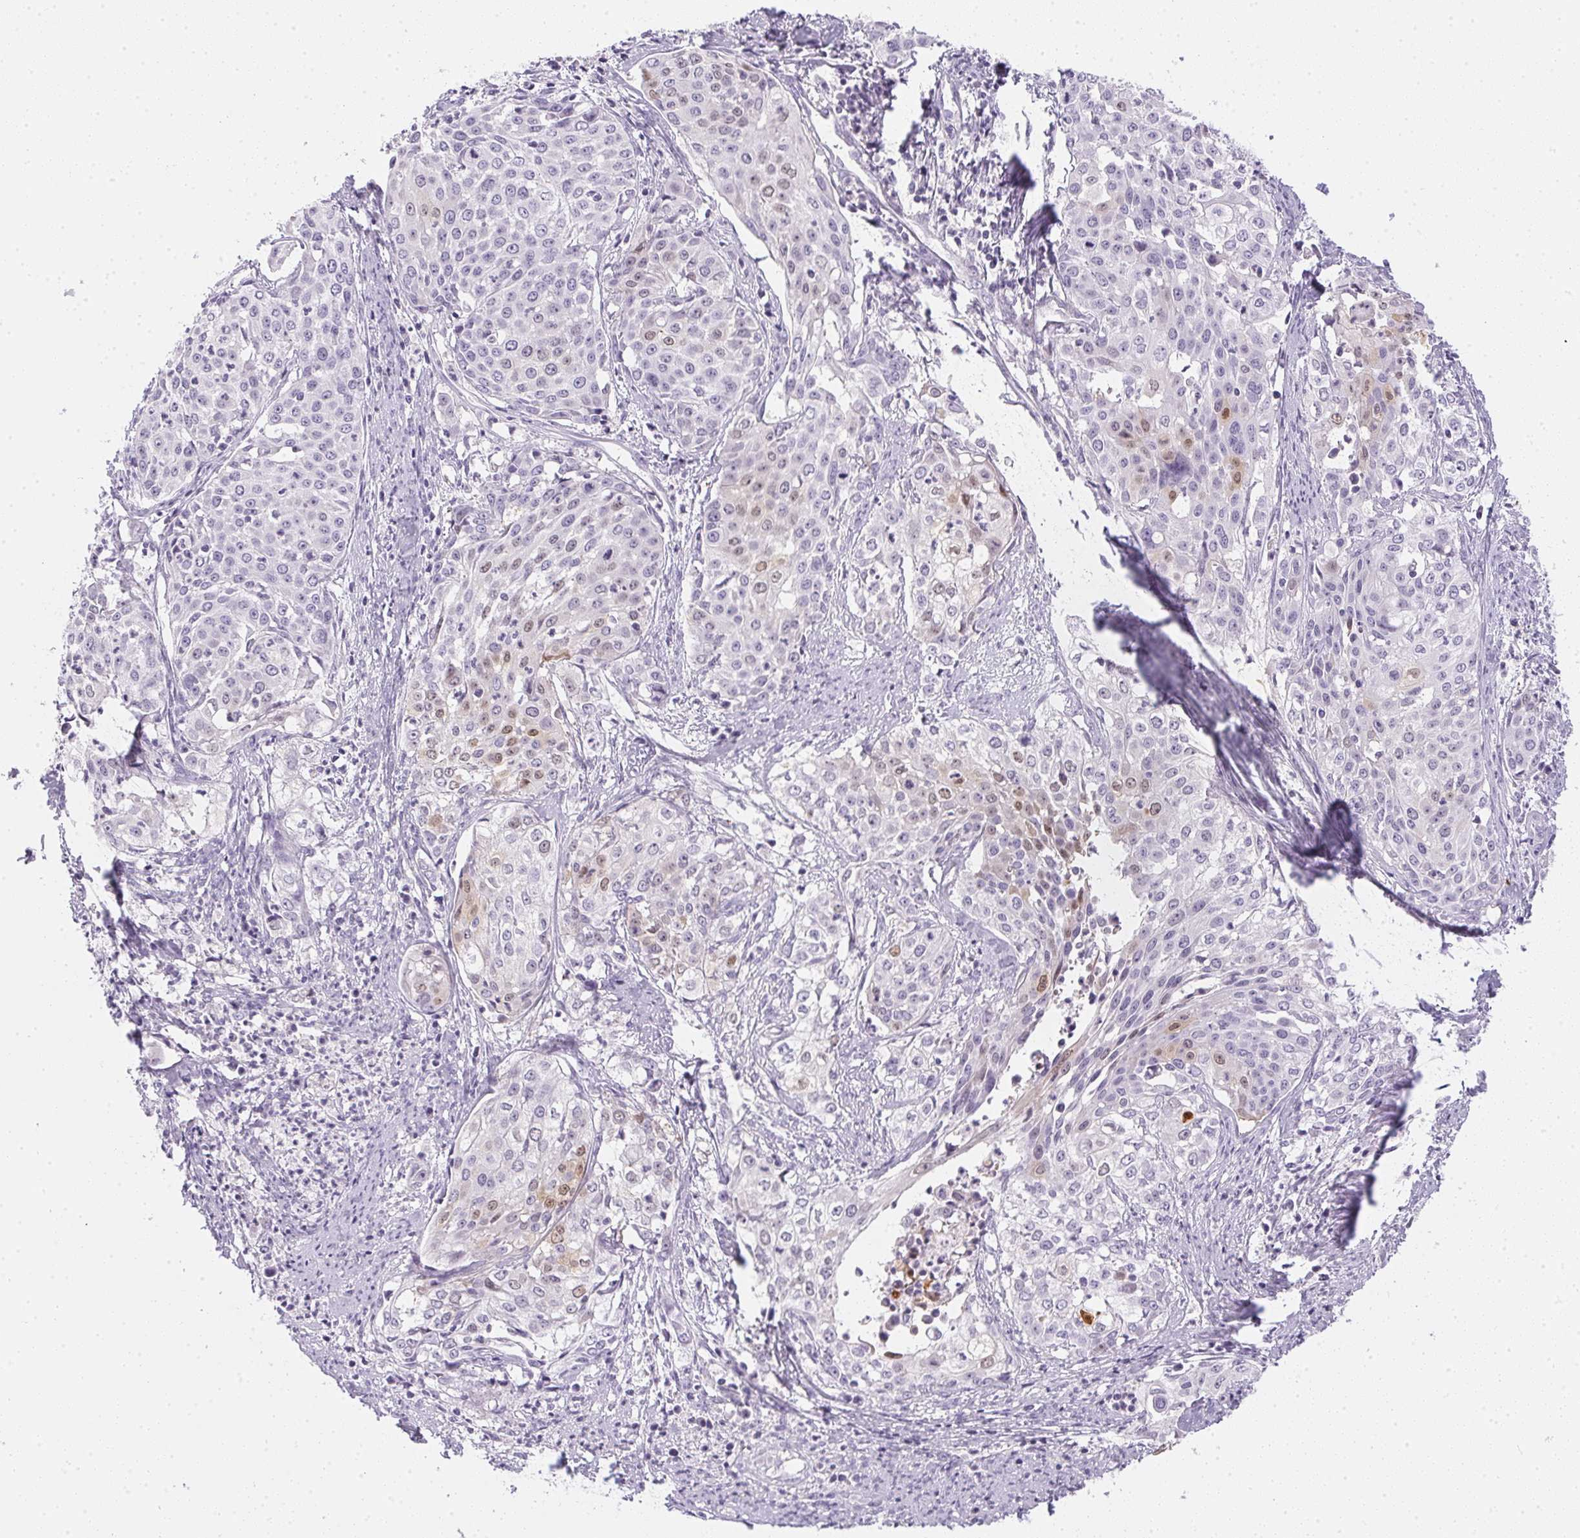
{"staining": {"intensity": "weak", "quantity": "<25%", "location": "nuclear"}, "tissue": "cervical cancer", "cell_type": "Tumor cells", "image_type": "cancer", "snomed": [{"axis": "morphology", "description": "Squamous cell carcinoma, NOS"}, {"axis": "topography", "description": "Cervix"}], "caption": "Immunohistochemistry of cervical squamous cell carcinoma demonstrates no staining in tumor cells. (DAB immunohistochemistry (IHC), high magnification).", "gene": "PPY", "patient": {"sex": "female", "age": 39}}